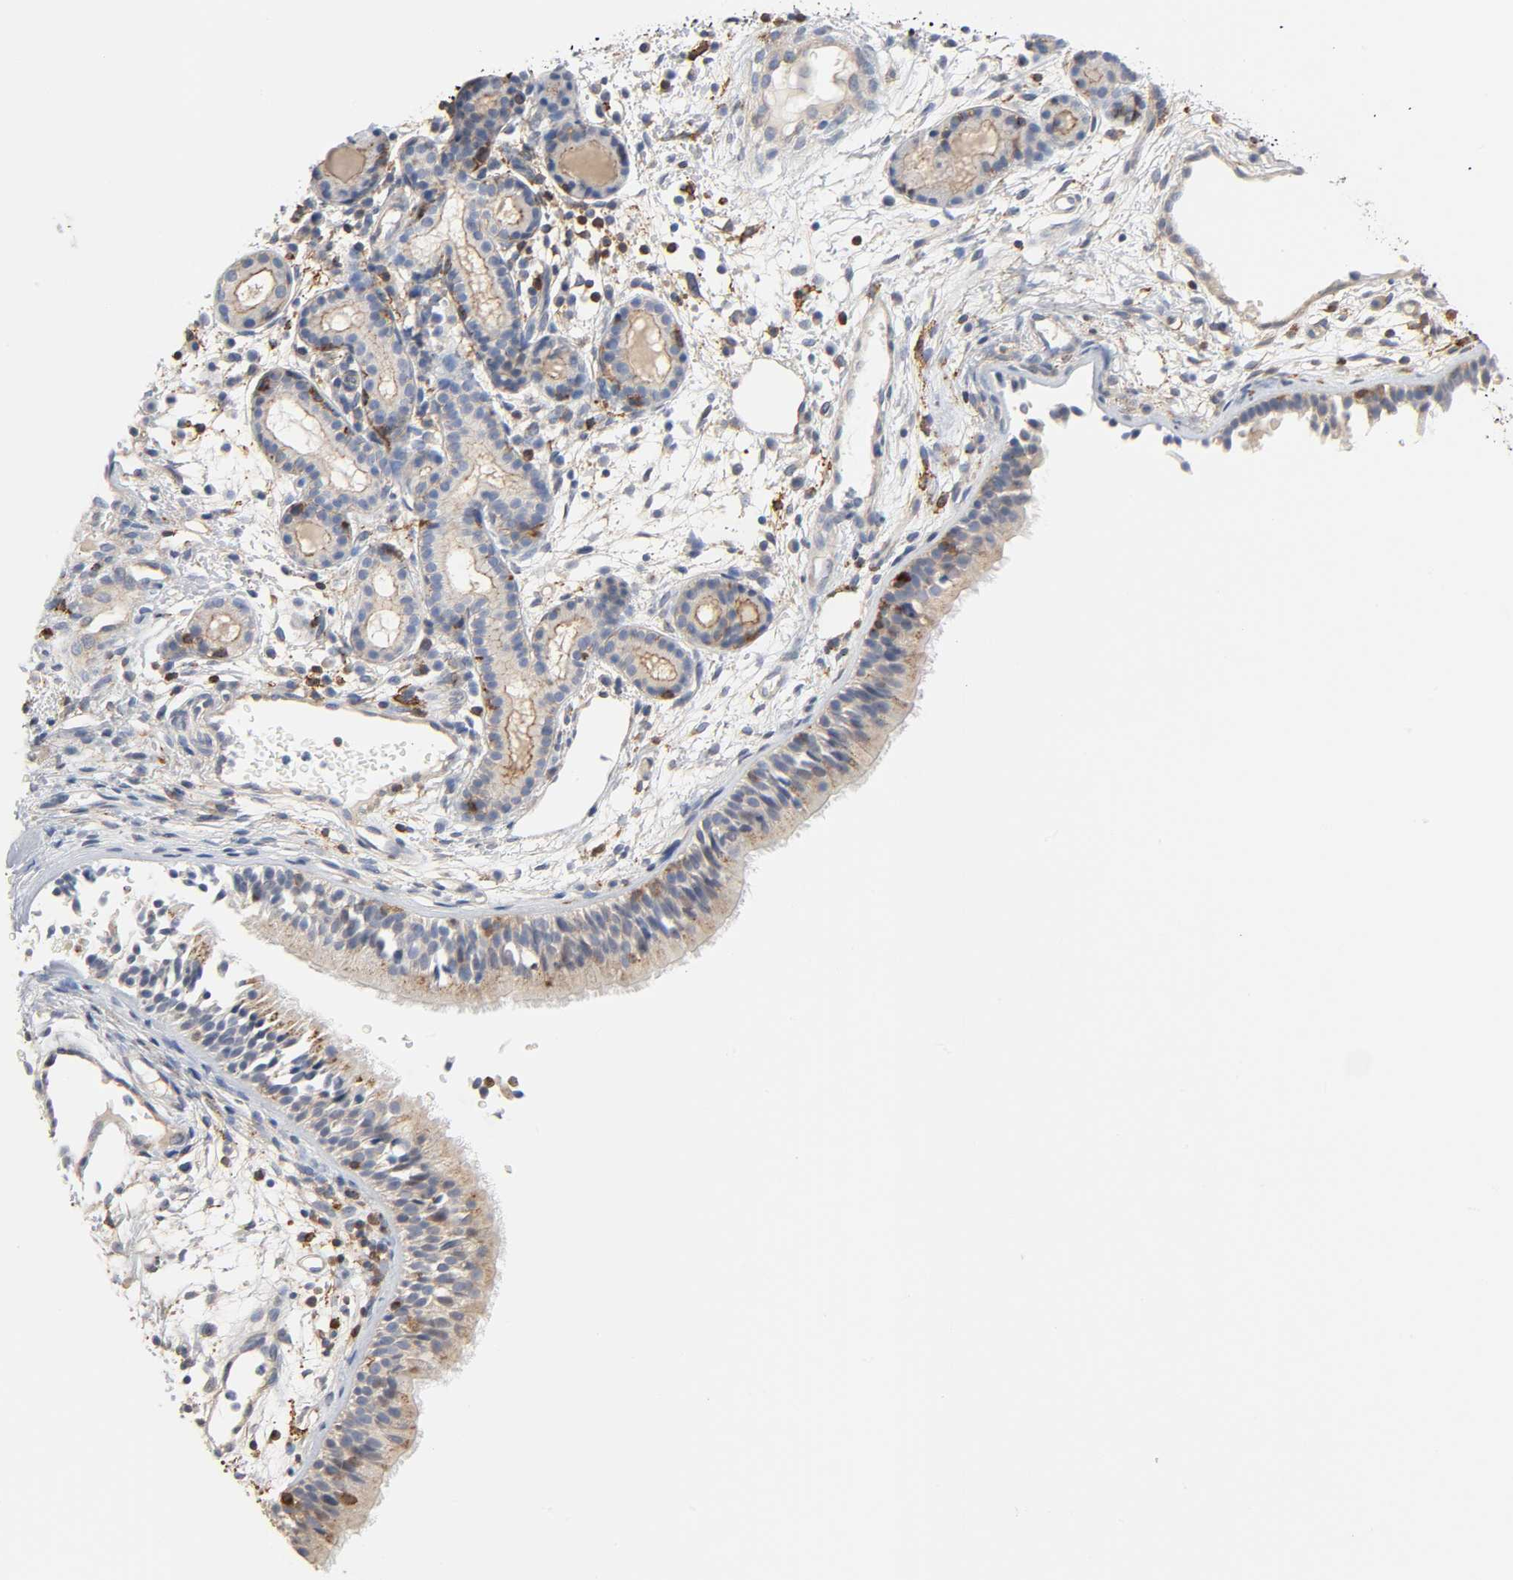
{"staining": {"intensity": "moderate", "quantity": "25%-75%", "location": "cytoplasmic/membranous"}, "tissue": "nasopharynx", "cell_type": "Respiratory epithelial cells", "image_type": "normal", "snomed": [{"axis": "morphology", "description": "Normal tissue, NOS"}, {"axis": "morphology", "description": "Inflammation, NOS"}, {"axis": "topography", "description": "Nasopharynx"}], "caption": "Immunohistochemical staining of unremarkable nasopharynx reveals moderate cytoplasmic/membranous protein positivity in approximately 25%-75% of respiratory epithelial cells.", "gene": "BIN1", "patient": {"sex": "female", "age": 55}}